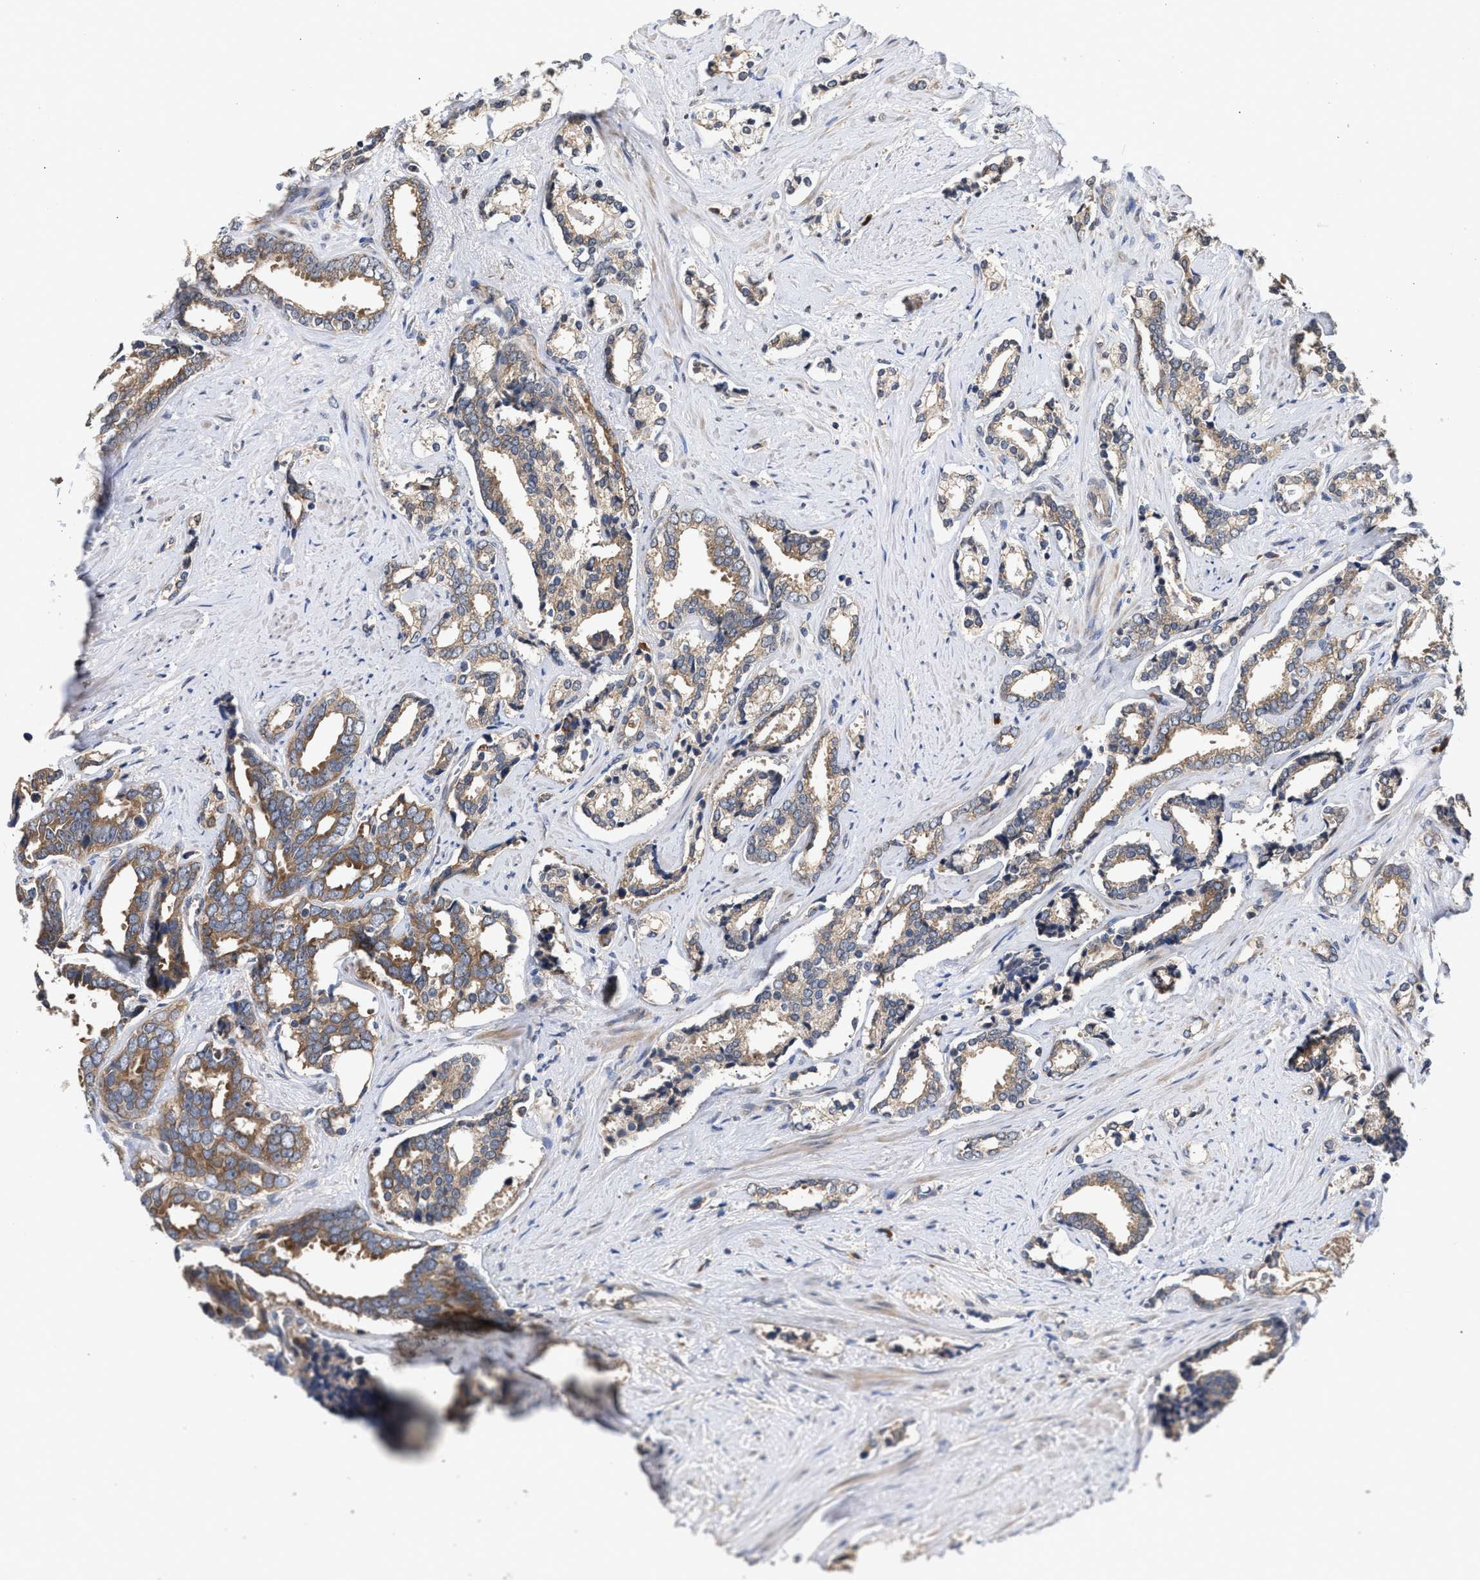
{"staining": {"intensity": "moderate", "quantity": "25%-75%", "location": "cytoplasmic/membranous"}, "tissue": "prostate cancer", "cell_type": "Tumor cells", "image_type": "cancer", "snomed": [{"axis": "morphology", "description": "Adenocarcinoma, High grade"}, {"axis": "topography", "description": "Prostate"}], "caption": "Protein positivity by immunohistochemistry reveals moderate cytoplasmic/membranous expression in about 25%-75% of tumor cells in high-grade adenocarcinoma (prostate).", "gene": "SAR1A", "patient": {"sex": "male", "age": 67}}